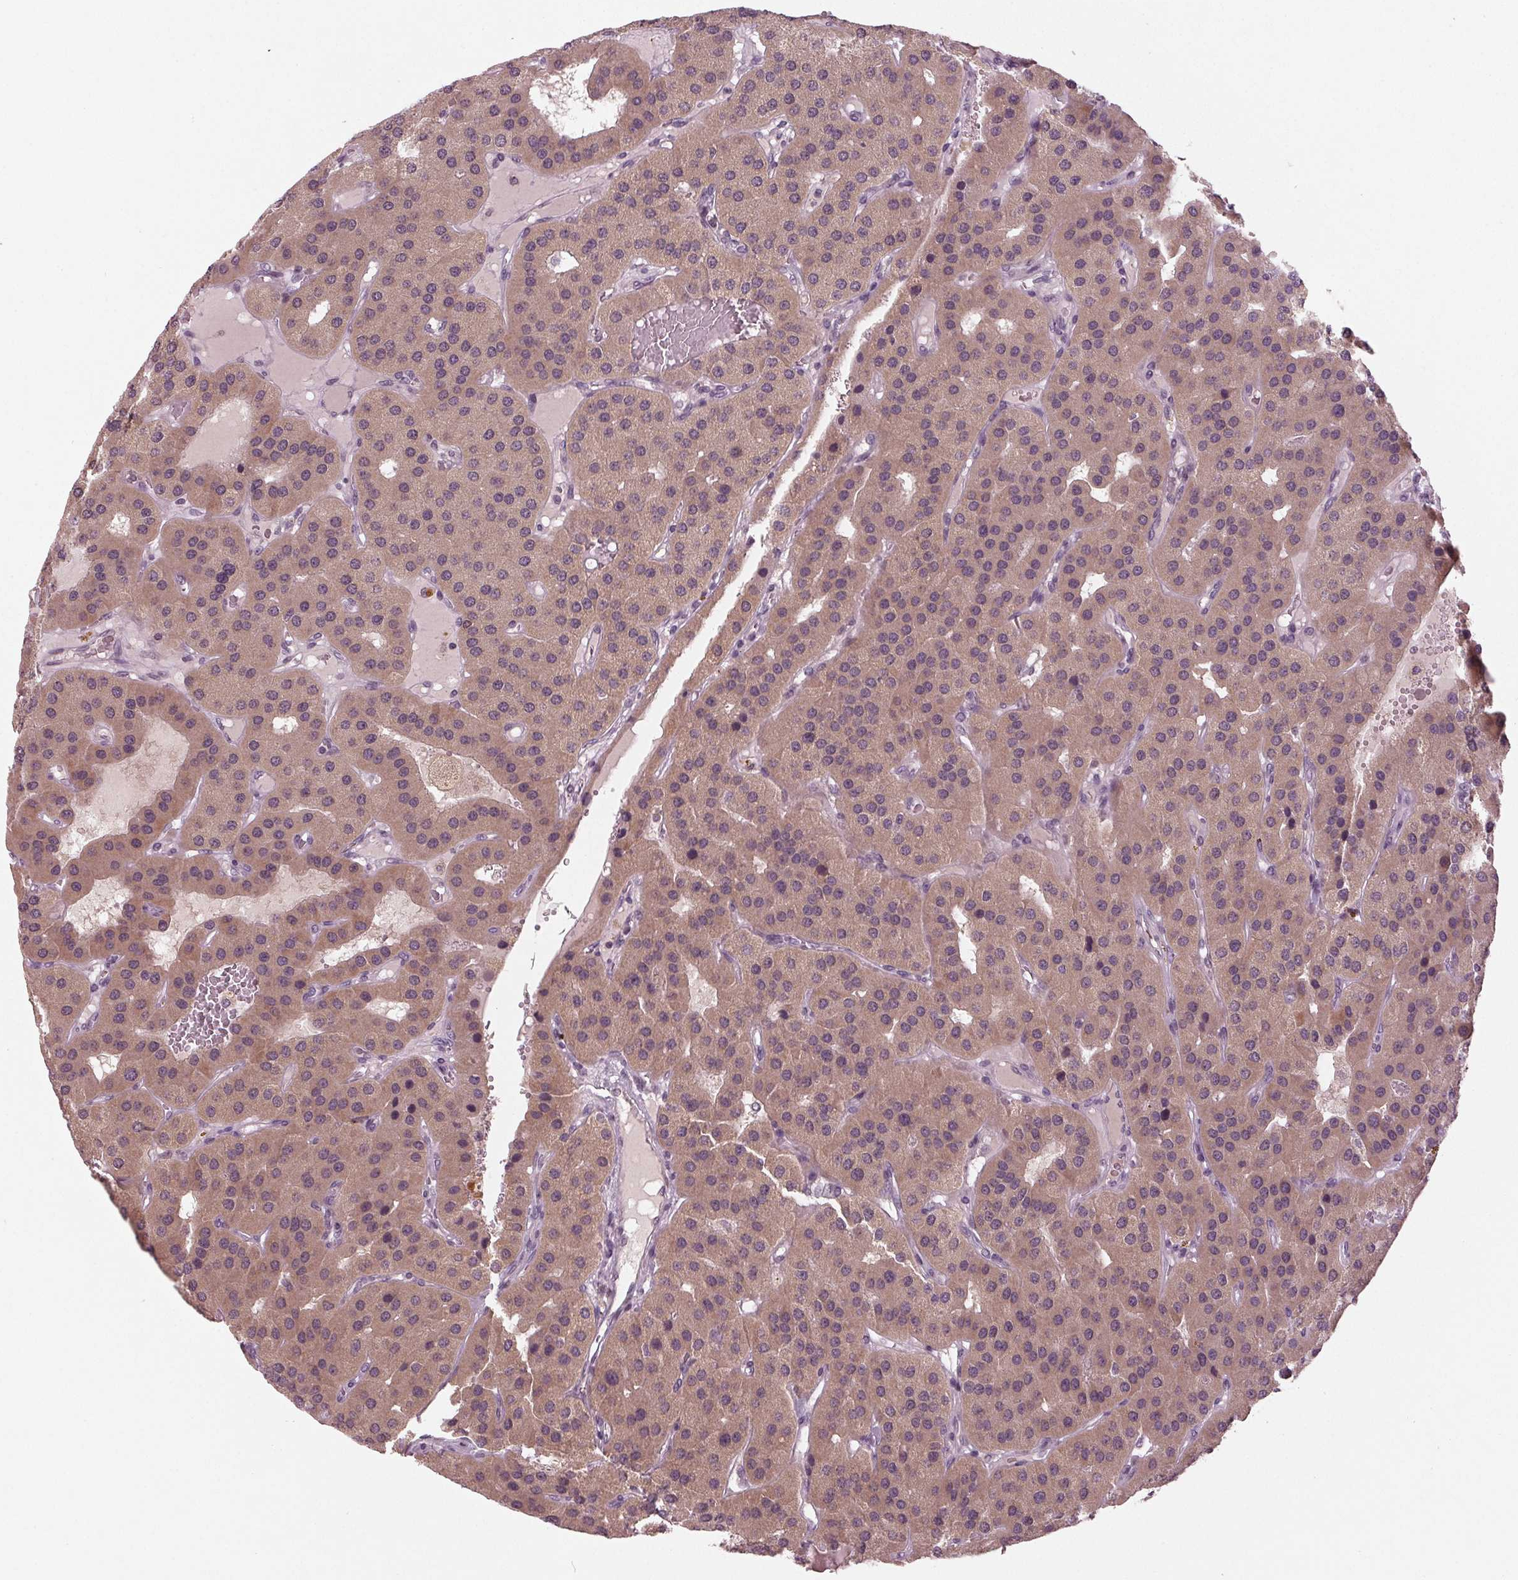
{"staining": {"intensity": "weak", "quantity": ">75%", "location": "cytoplasmic/membranous"}, "tissue": "parathyroid gland", "cell_type": "Glandular cells", "image_type": "normal", "snomed": [{"axis": "morphology", "description": "Normal tissue, NOS"}, {"axis": "morphology", "description": "Adenoma, NOS"}, {"axis": "topography", "description": "Parathyroid gland"}], "caption": "Immunohistochemistry (DAB (3,3'-diaminobenzidine)) staining of benign parathyroid gland demonstrates weak cytoplasmic/membranous protein expression in about >75% of glandular cells. (Stains: DAB in brown, nuclei in blue, Microscopy: brightfield microscopy at high magnification).", "gene": "ZNF605", "patient": {"sex": "female", "age": 86}}